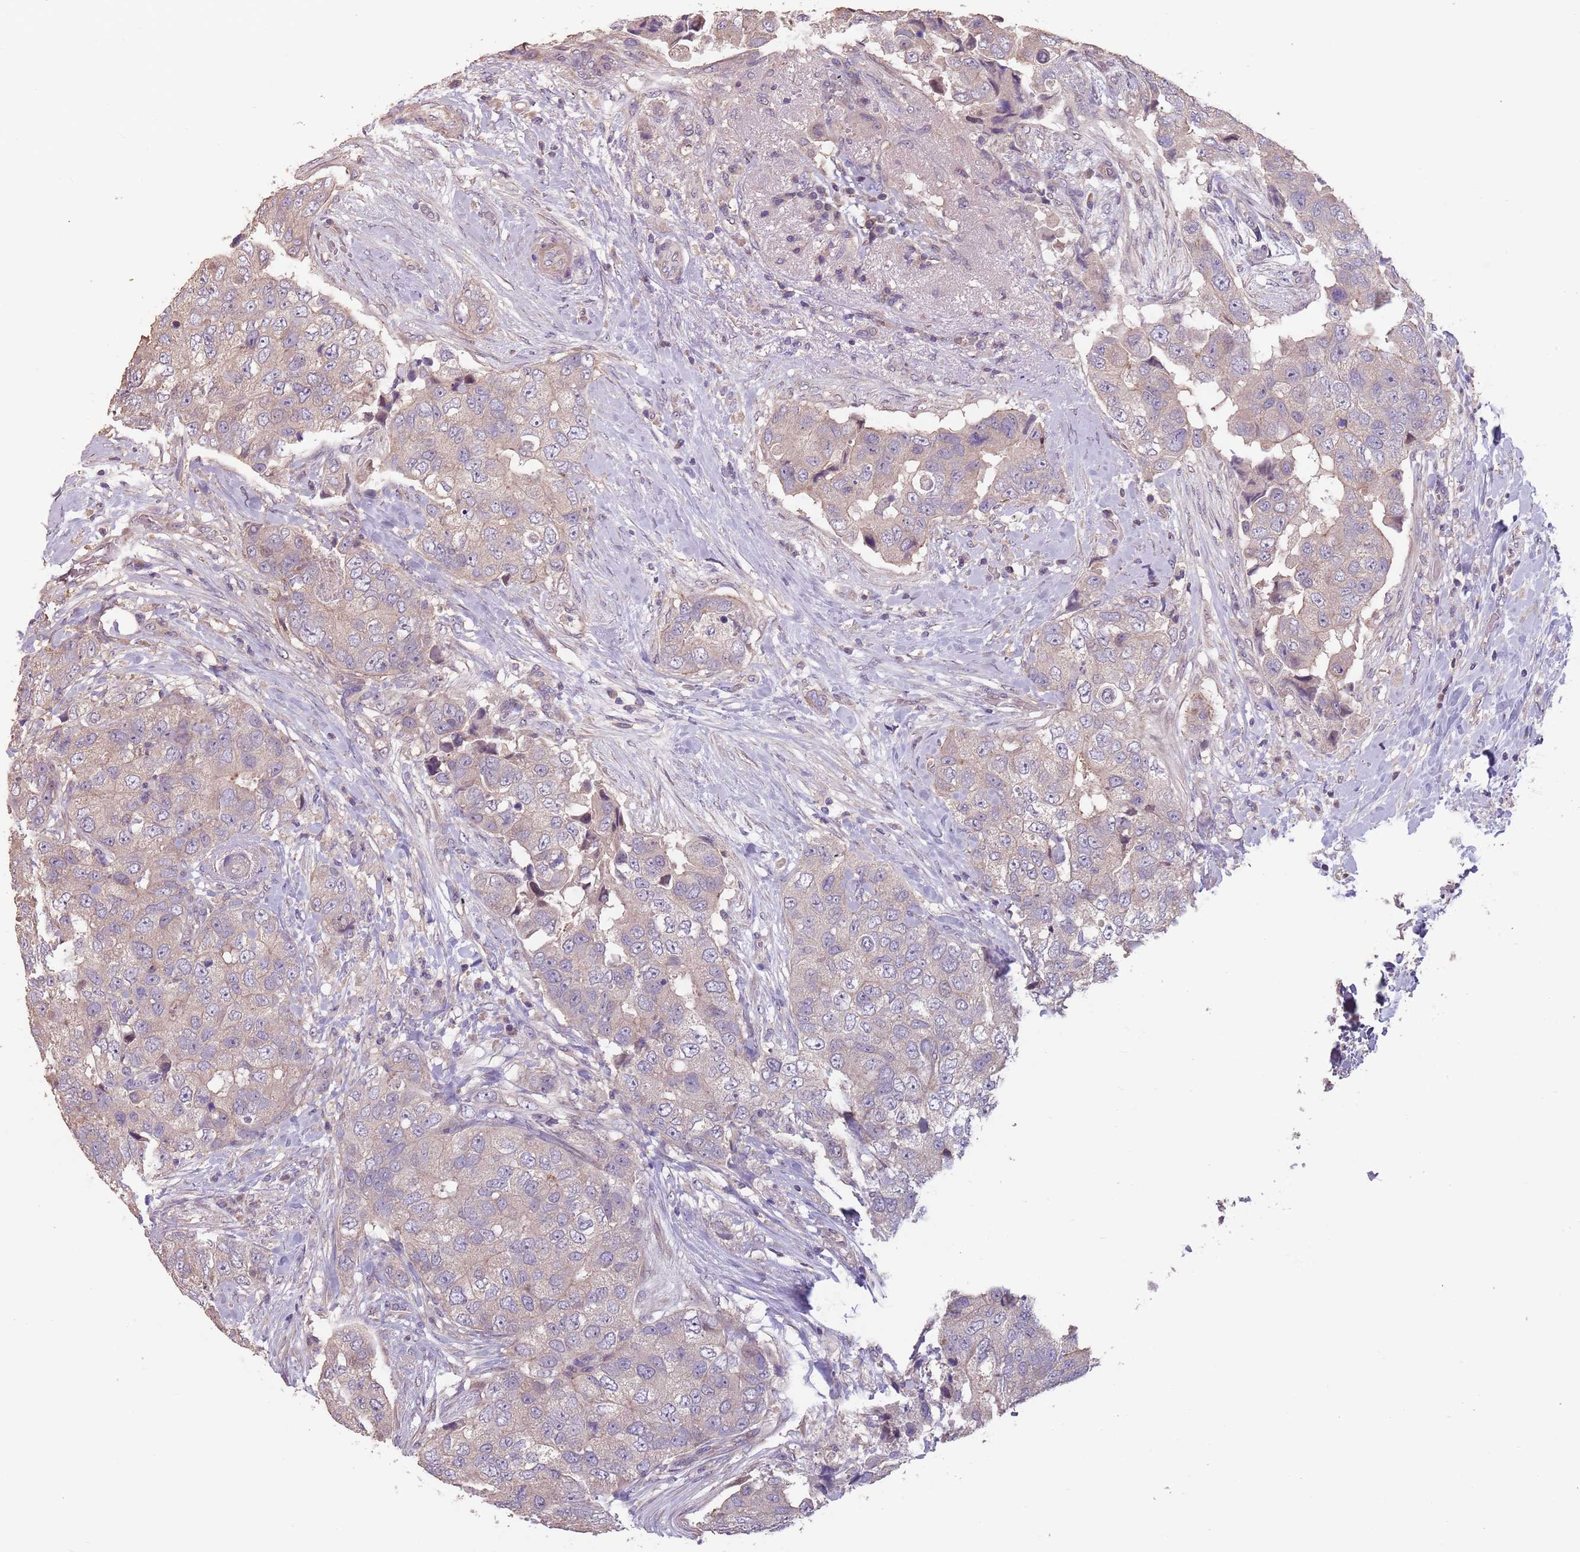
{"staining": {"intensity": "negative", "quantity": "none", "location": "none"}, "tissue": "breast cancer", "cell_type": "Tumor cells", "image_type": "cancer", "snomed": [{"axis": "morphology", "description": "Normal tissue, NOS"}, {"axis": "morphology", "description": "Duct carcinoma"}, {"axis": "topography", "description": "Breast"}], "caption": "A micrograph of human breast invasive ductal carcinoma is negative for staining in tumor cells.", "gene": "MBD3L1", "patient": {"sex": "female", "age": 62}}